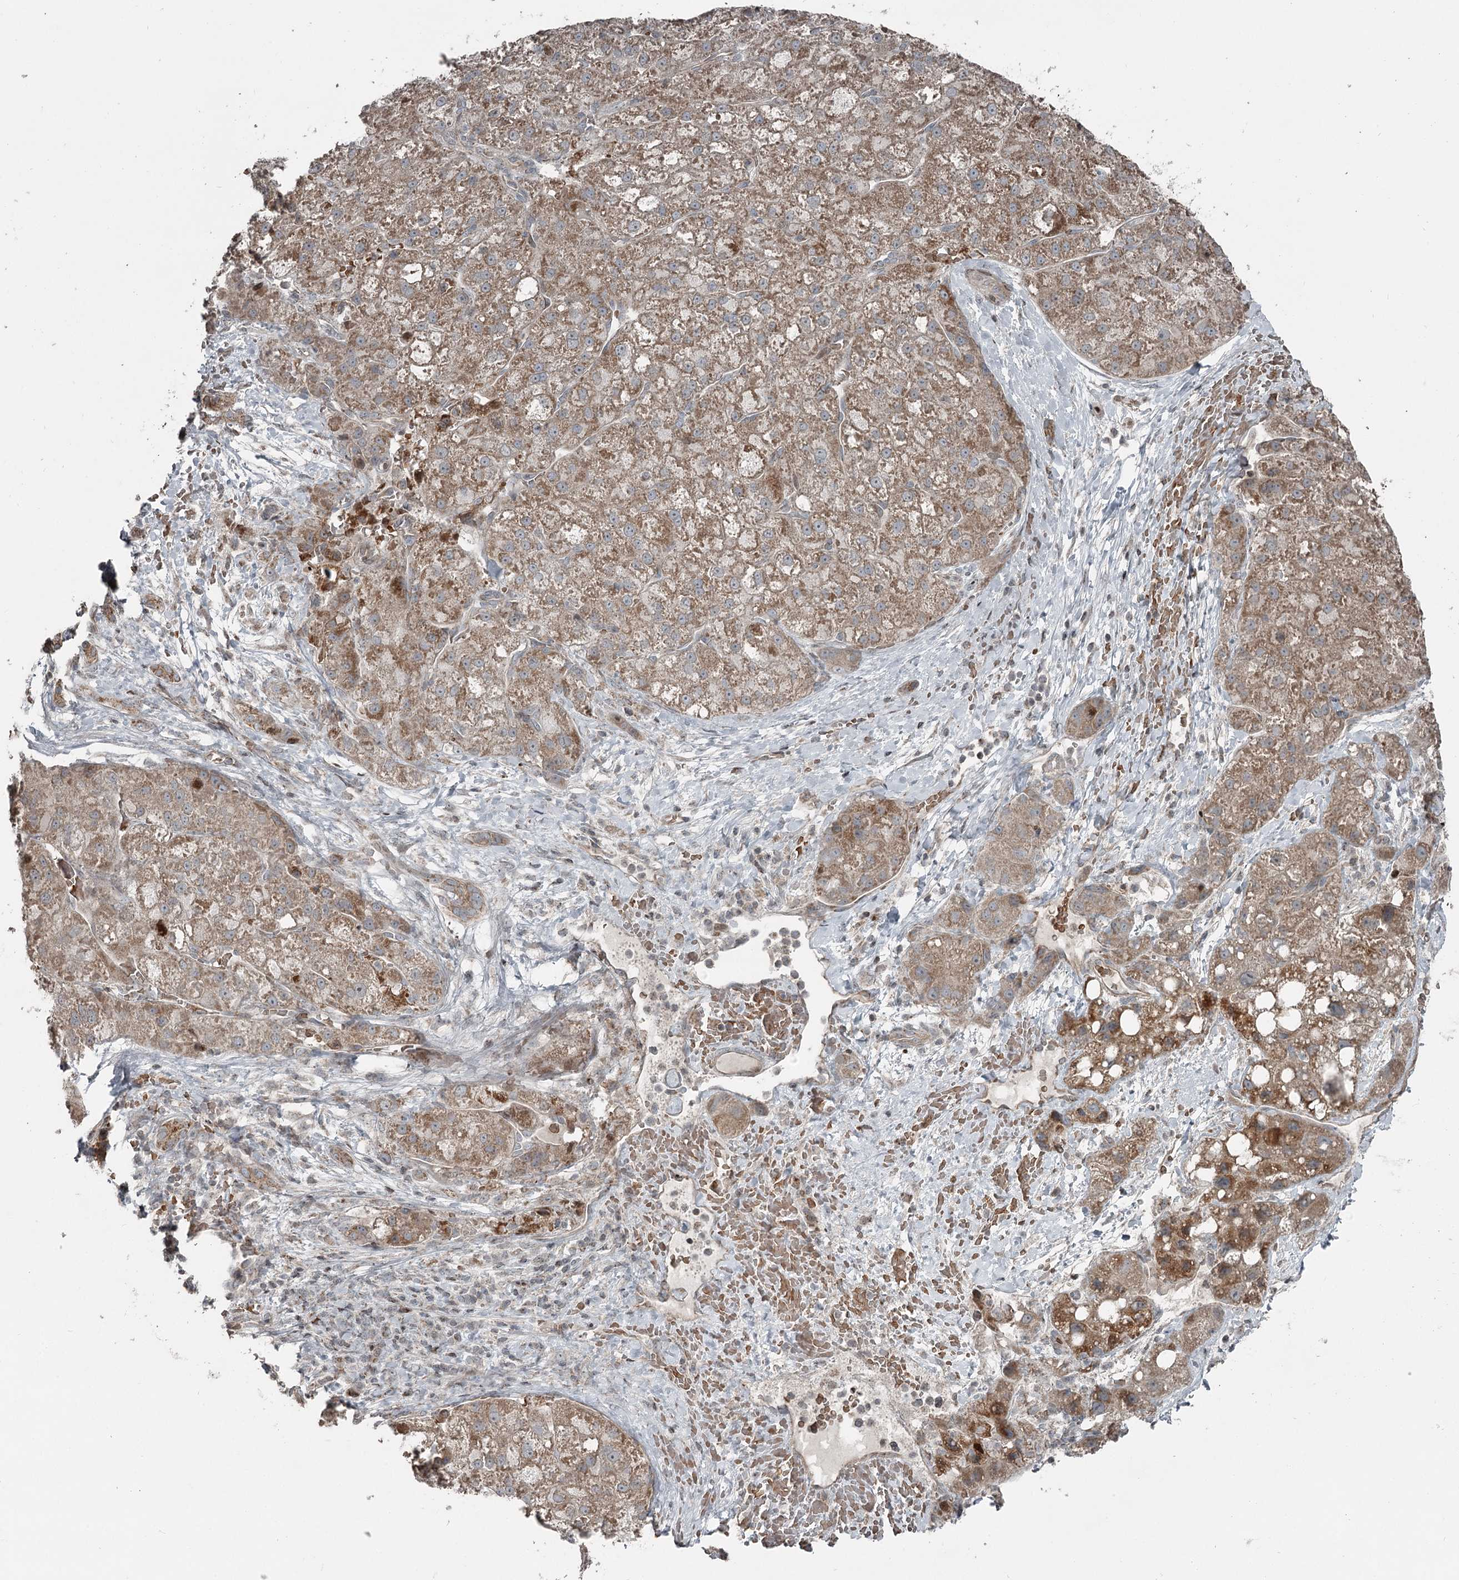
{"staining": {"intensity": "moderate", "quantity": ">75%", "location": "cytoplasmic/membranous"}, "tissue": "liver cancer", "cell_type": "Tumor cells", "image_type": "cancer", "snomed": [{"axis": "morphology", "description": "Normal tissue, NOS"}, {"axis": "morphology", "description": "Carcinoma, Hepatocellular, NOS"}, {"axis": "topography", "description": "Liver"}], "caption": "Liver hepatocellular carcinoma stained with a protein marker reveals moderate staining in tumor cells.", "gene": "RASSF8", "patient": {"sex": "male", "age": 57}}